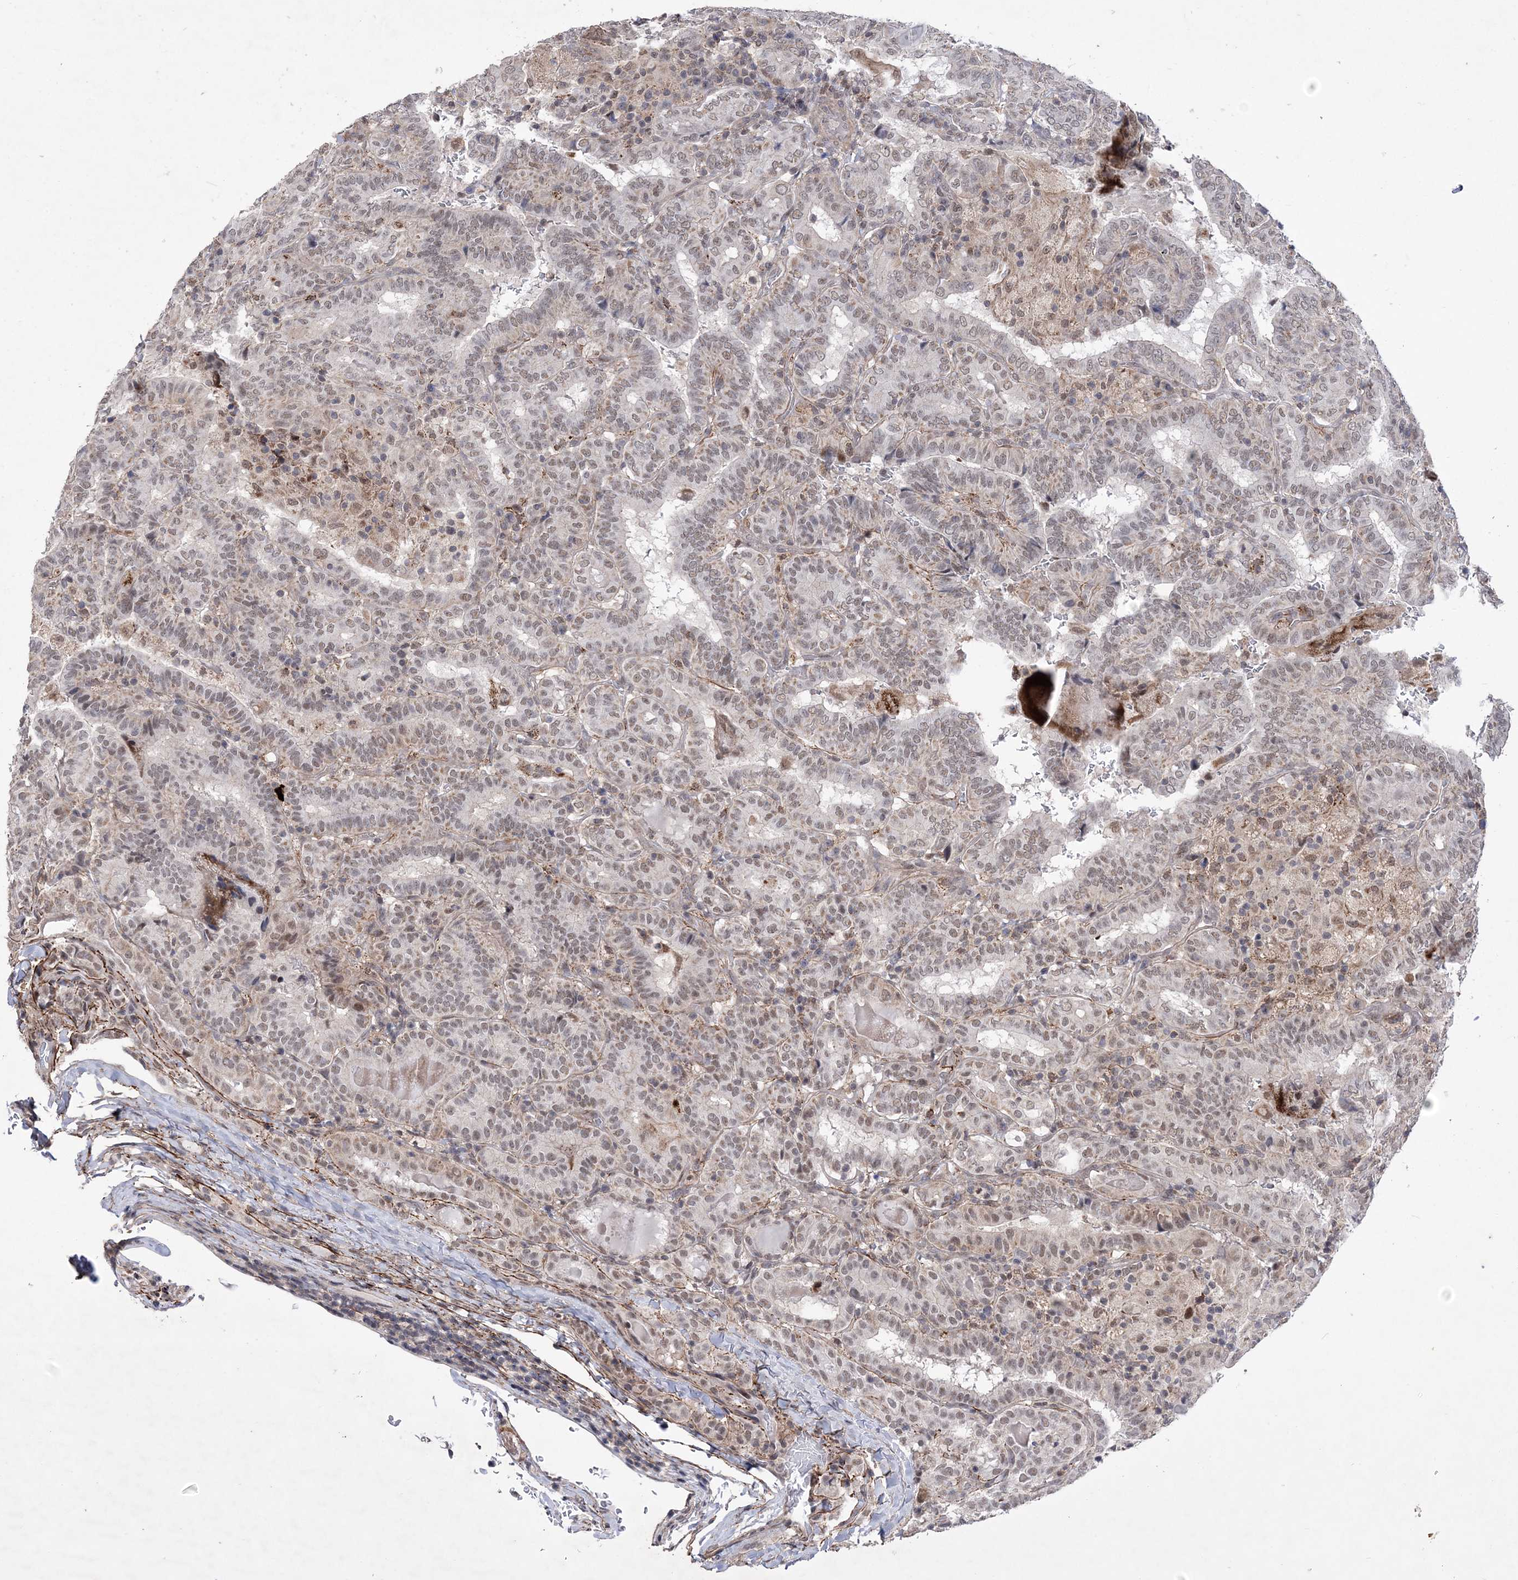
{"staining": {"intensity": "weak", "quantity": ">75%", "location": "nuclear"}, "tissue": "thyroid cancer", "cell_type": "Tumor cells", "image_type": "cancer", "snomed": [{"axis": "morphology", "description": "Papillary adenocarcinoma, NOS"}, {"axis": "topography", "description": "Thyroid gland"}], "caption": "Thyroid cancer (papillary adenocarcinoma) was stained to show a protein in brown. There is low levels of weak nuclear positivity in about >75% of tumor cells. (DAB = brown stain, brightfield microscopy at high magnification).", "gene": "BOD1L1", "patient": {"sex": "female", "age": 72}}